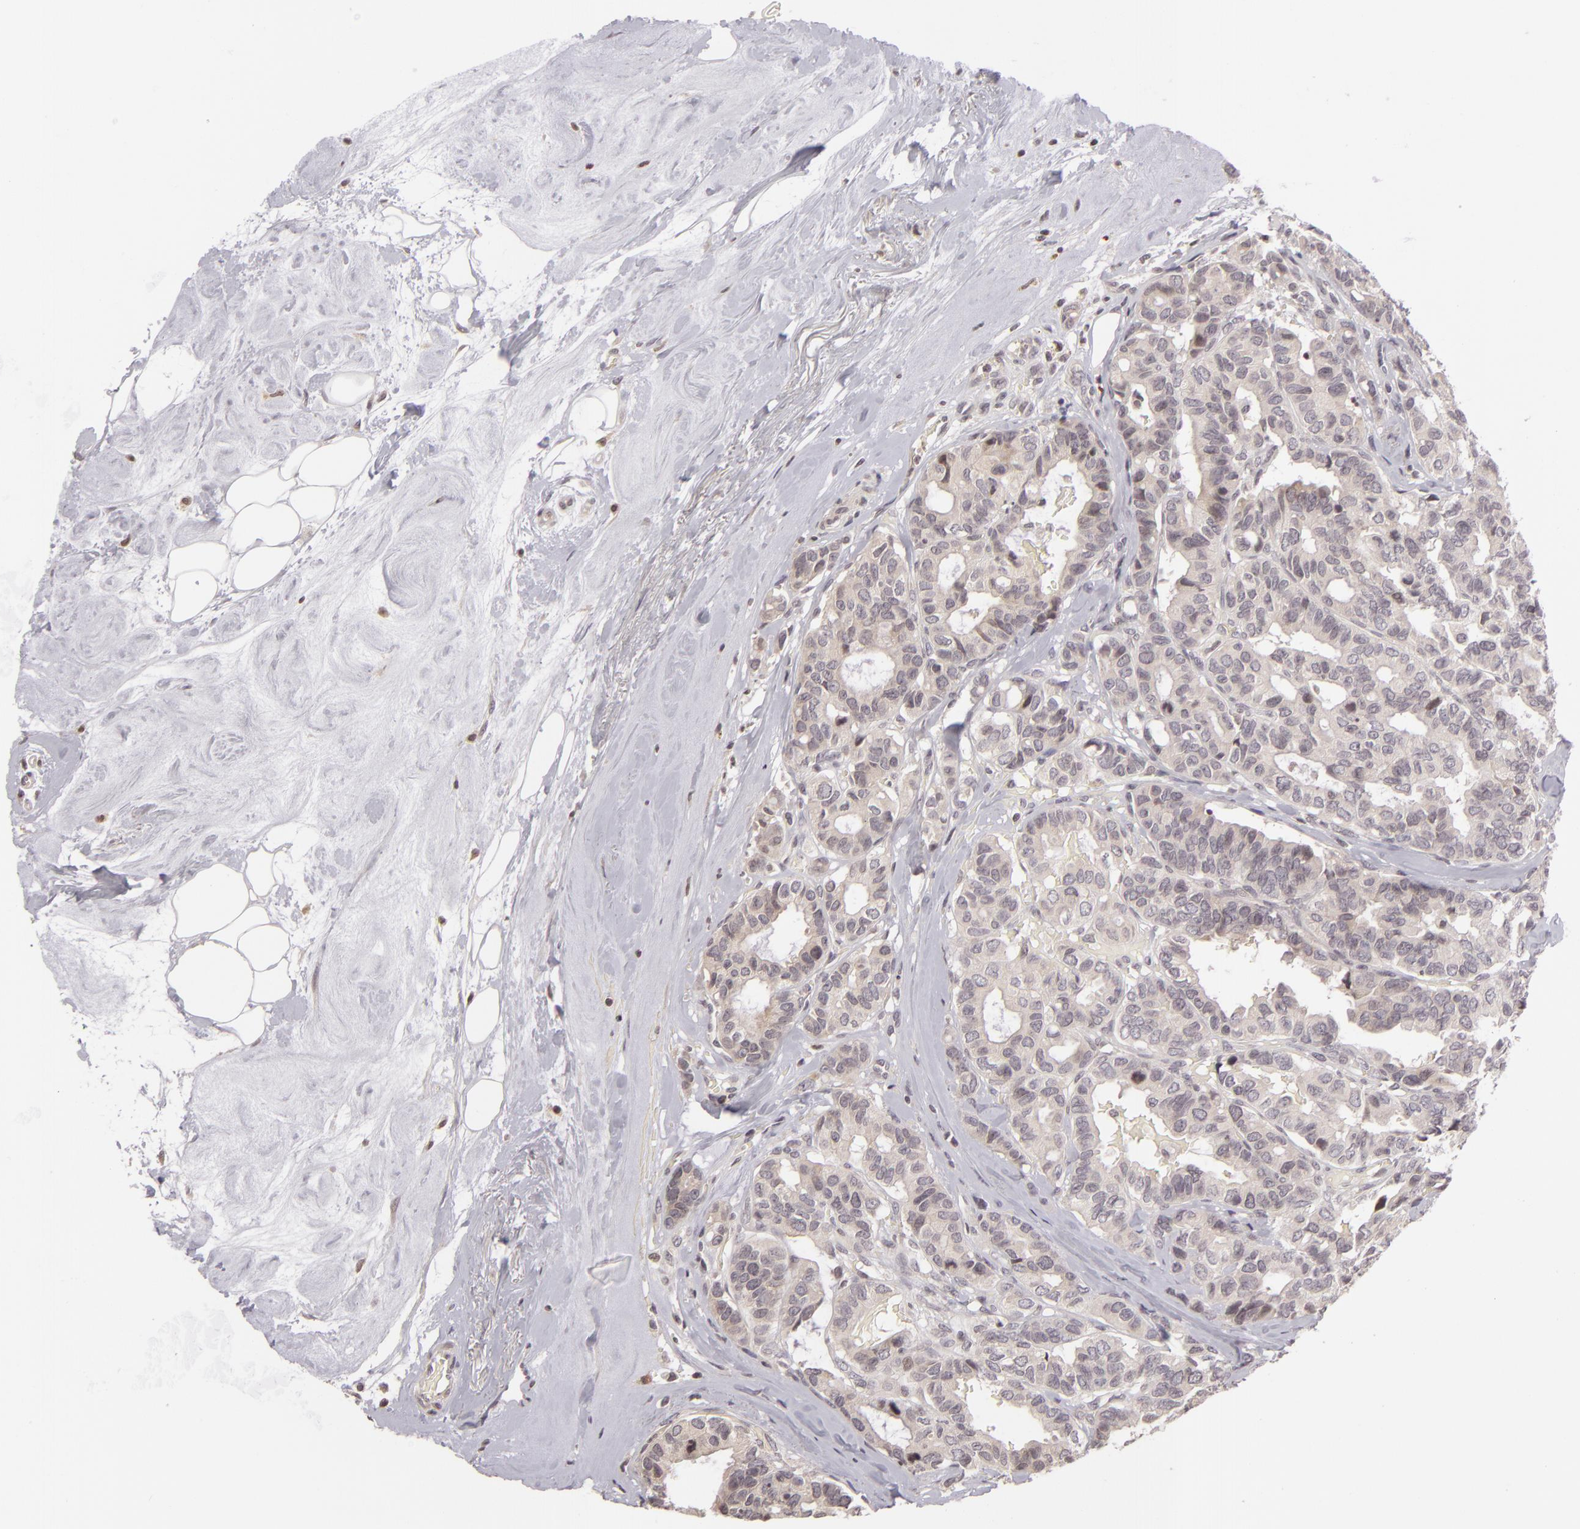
{"staining": {"intensity": "weak", "quantity": "<25%", "location": "nuclear"}, "tissue": "breast cancer", "cell_type": "Tumor cells", "image_type": "cancer", "snomed": [{"axis": "morphology", "description": "Duct carcinoma"}, {"axis": "topography", "description": "Breast"}], "caption": "Immunohistochemistry image of human breast cancer (invasive ductal carcinoma) stained for a protein (brown), which reveals no staining in tumor cells.", "gene": "AKAP6", "patient": {"sex": "female", "age": 69}}